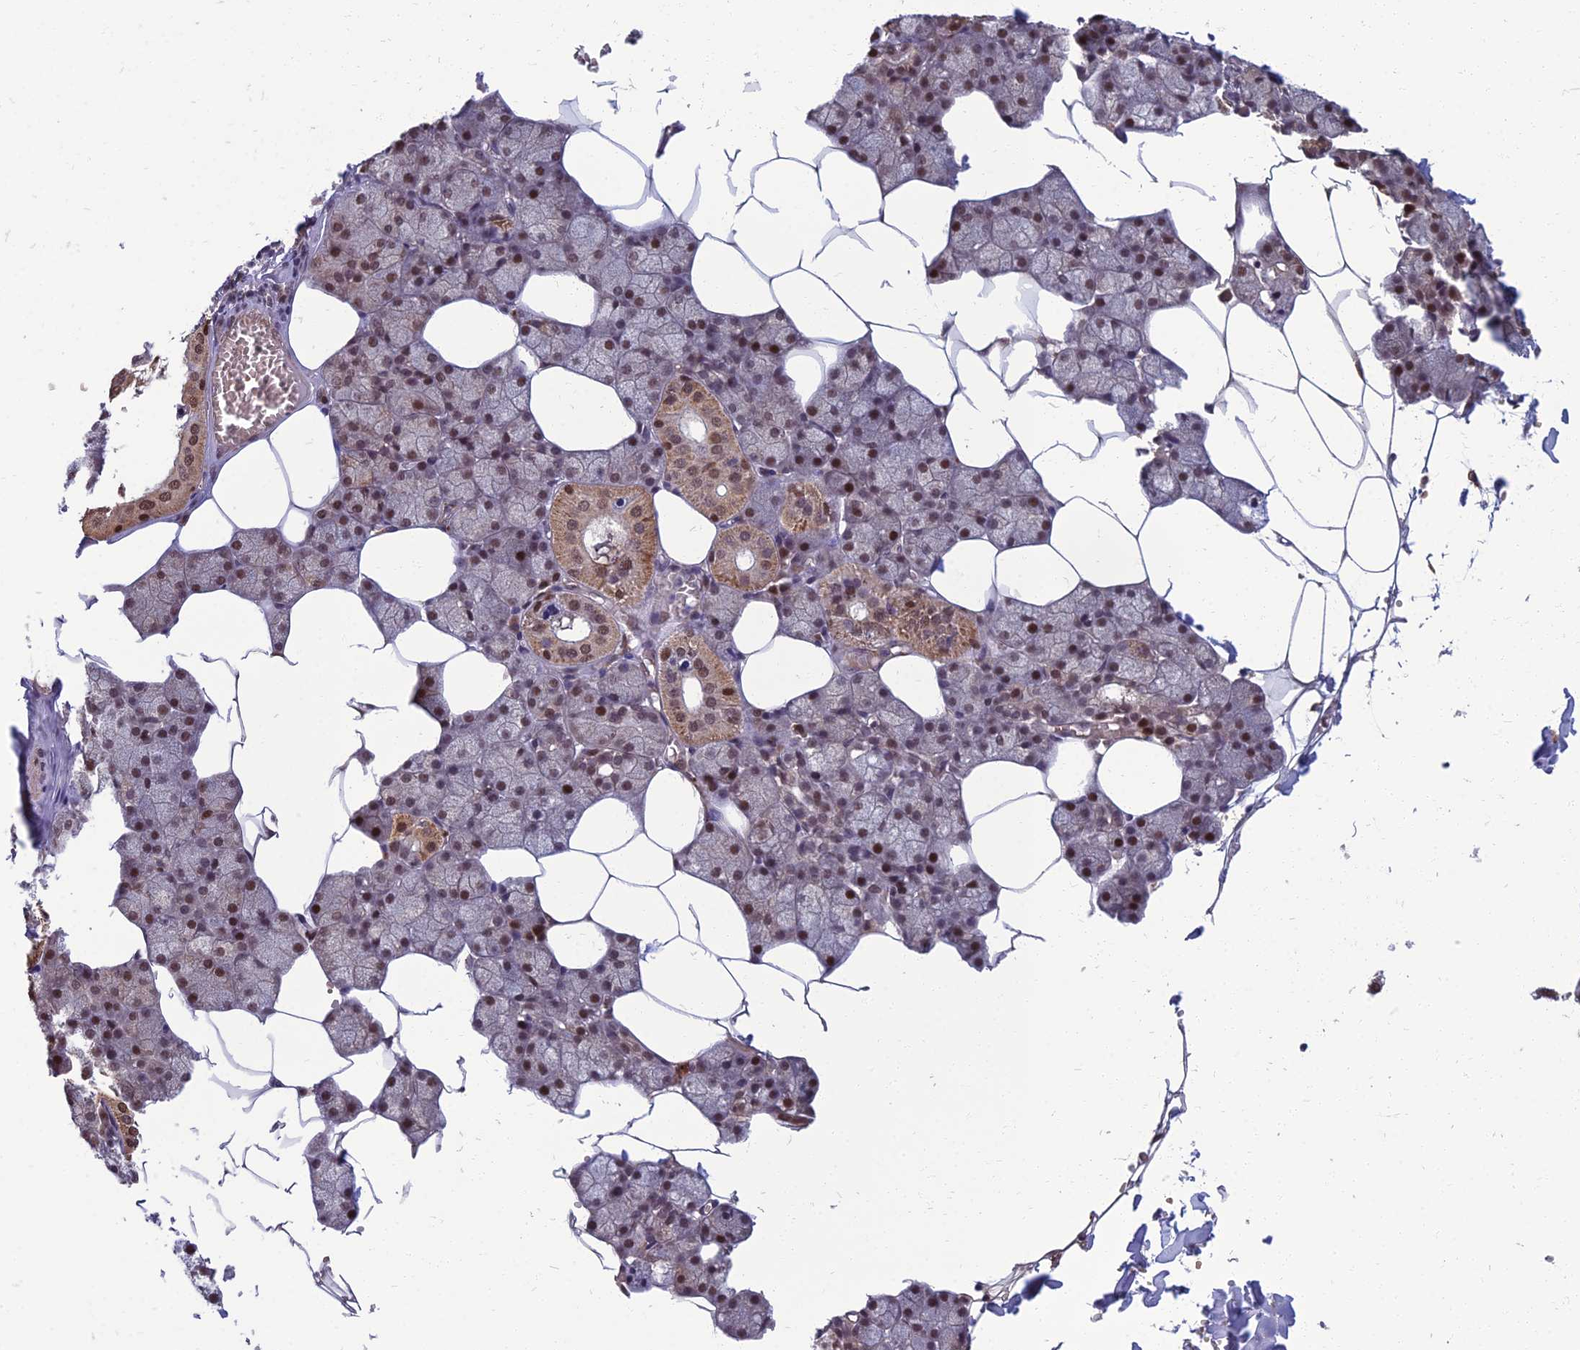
{"staining": {"intensity": "moderate", "quantity": ">75%", "location": "cytoplasmic/membranous,nuclear"}, "tissue": "salivary gland", "cell_type": "Glandular cells", "image_type": "normal", "snomed": [{"axis": "morphology", "description": "Normal tissue, NOS"}, {"axis": "topography", "description": "Salivary gland"}], "caption": "DAB (3,3'-diaminobenzidine) immunohistochemical staining of unremarkable salivary gland exhibits moderate cytoplasmic/membranous,nuclear protein expression in approximately >75% of glandular cells. The protein of interest is shown in brown color, while the nuclei are stained blue.", "gene": "NR4A3", "patient": {"sex": "male", "age": 62}}